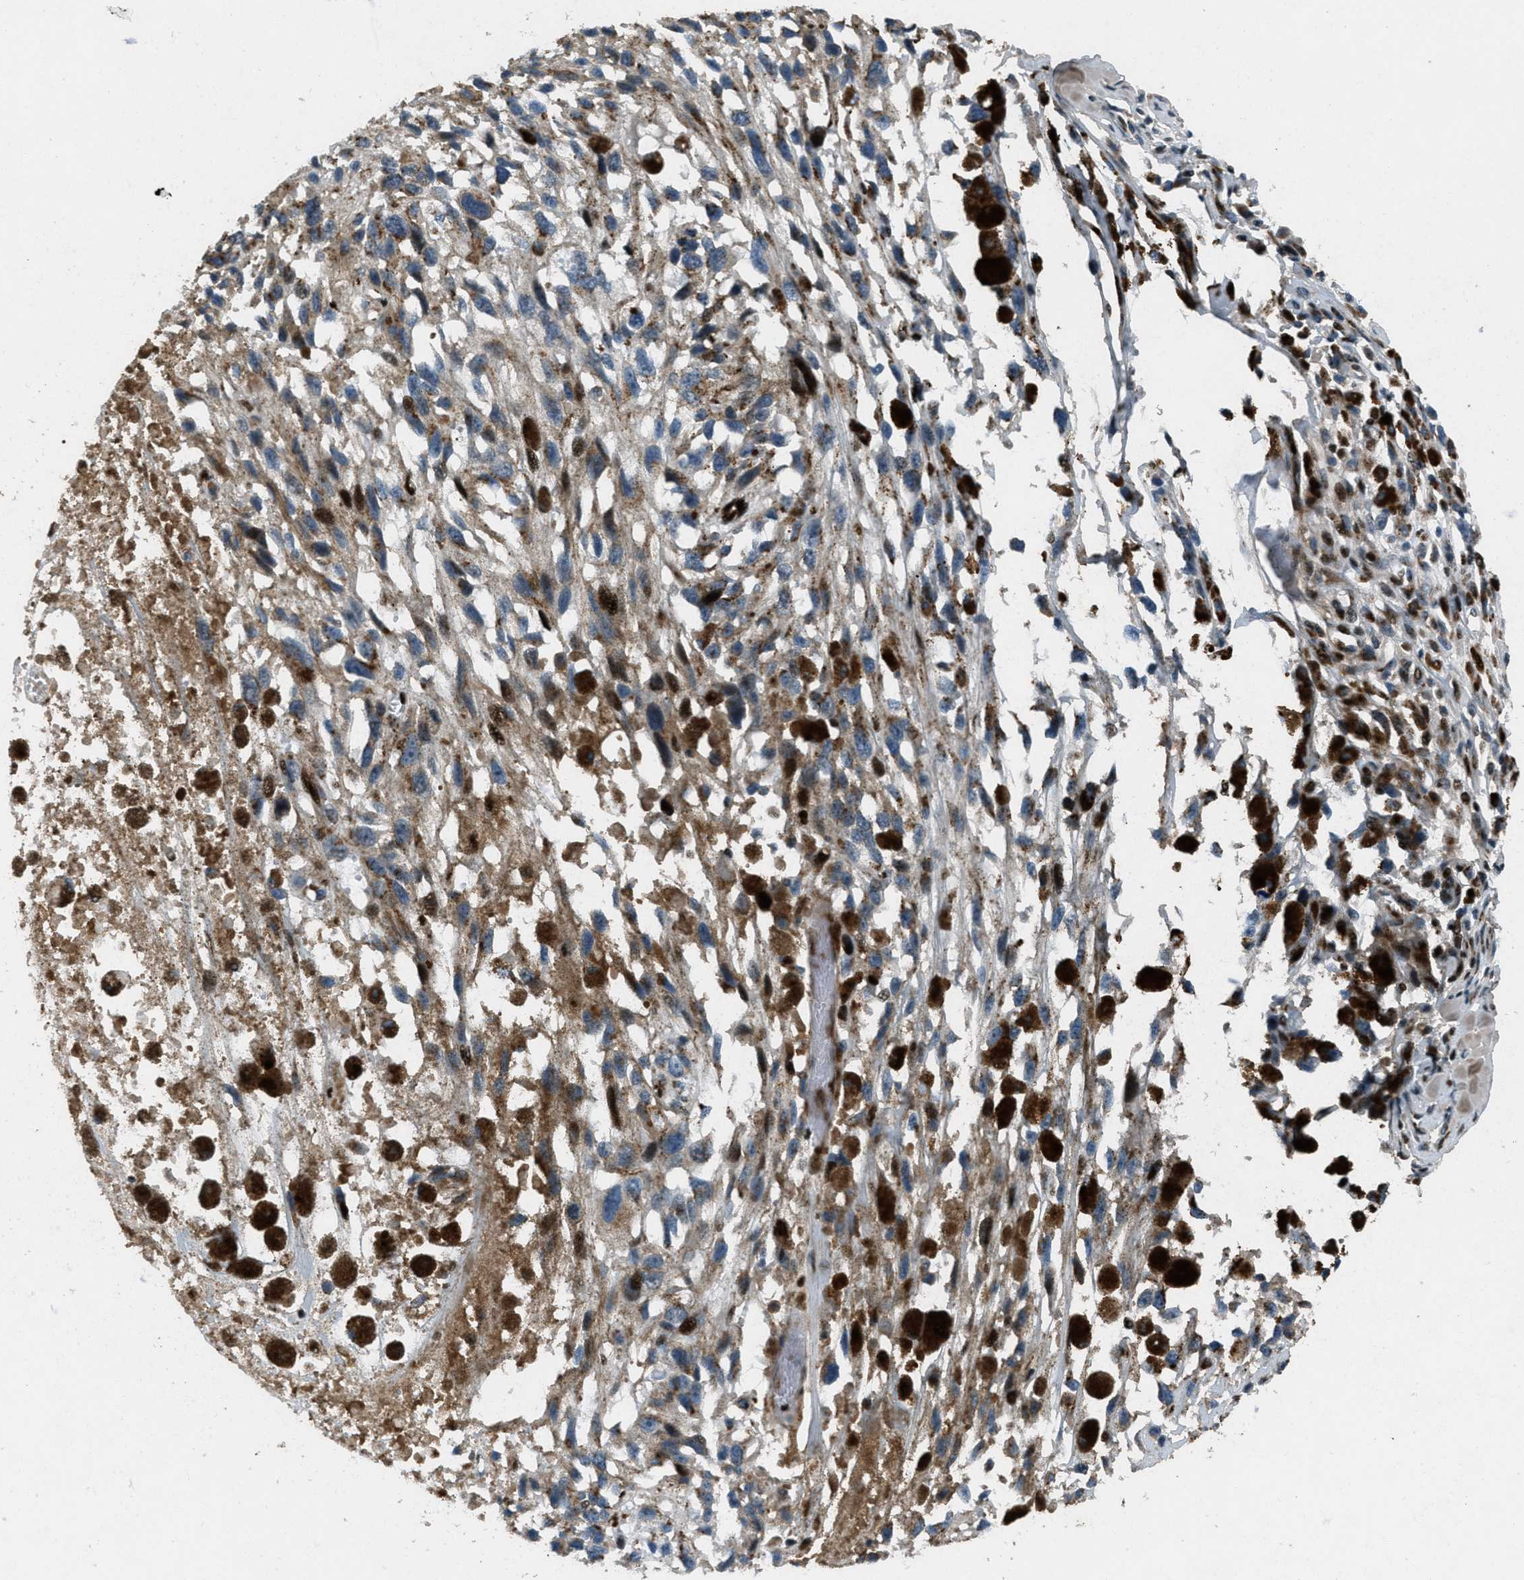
{"staining": {"intensity": "weak", "quantity": ">75%", "location": "cytoplasmic/membranous"}, "tissue": "melanoma", "cell_type": "Tumor cells", "image_type": "cancer", "snomed": [{"axis": "morphology", "description": "Malignant melanoma, Metastatic site"}, {"axis": "topography", "description": "Lymph node"}], "caption": "Protein expression analysis of human melanoma reveals weak cytoplasmic/membranous positivity in about >75% of tumor cells.", "gene": "GPC6", "patient": {"sex": "male", "age": 59}}